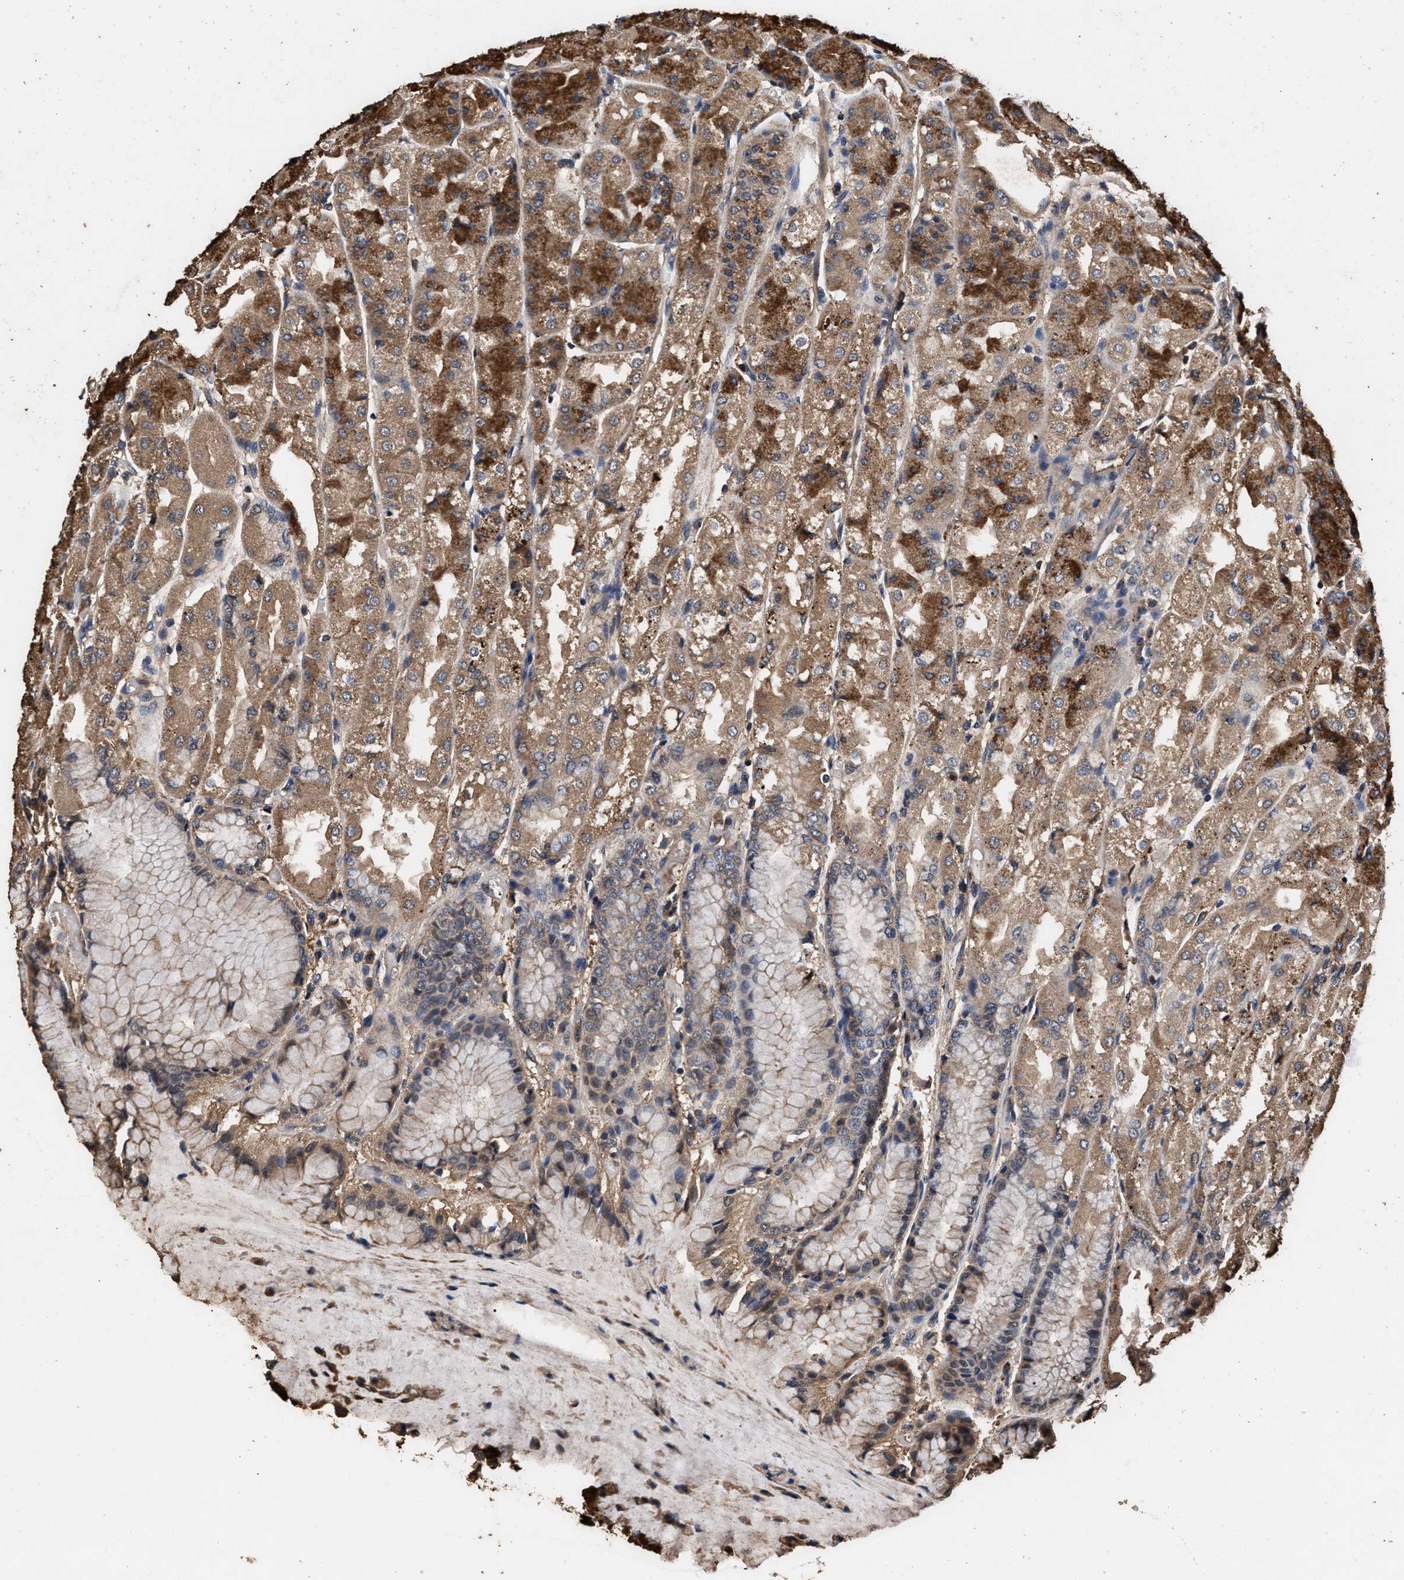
{"staining": {"intensity": "strong", "quantity": ">75%", "location": "cytoplasmic/membranous"}, "tissue": "stomach", "cell_type": "Glandular cells", "image_type": "normal", "snomed": [{"axis": "morphology", "description": "Normal tissue, NOS"}, {"axis": "topography", "description": "Stomach, upper"}], "caption": "Immunohistochemical staining of unremarkable human stomach shows >75% levels of strong cytoplasmic/membranous protein expression in approximately >75% of glandular cells.", "gene": "ENSG00000286112", "patient": {"sex": "male", "age": 72}}